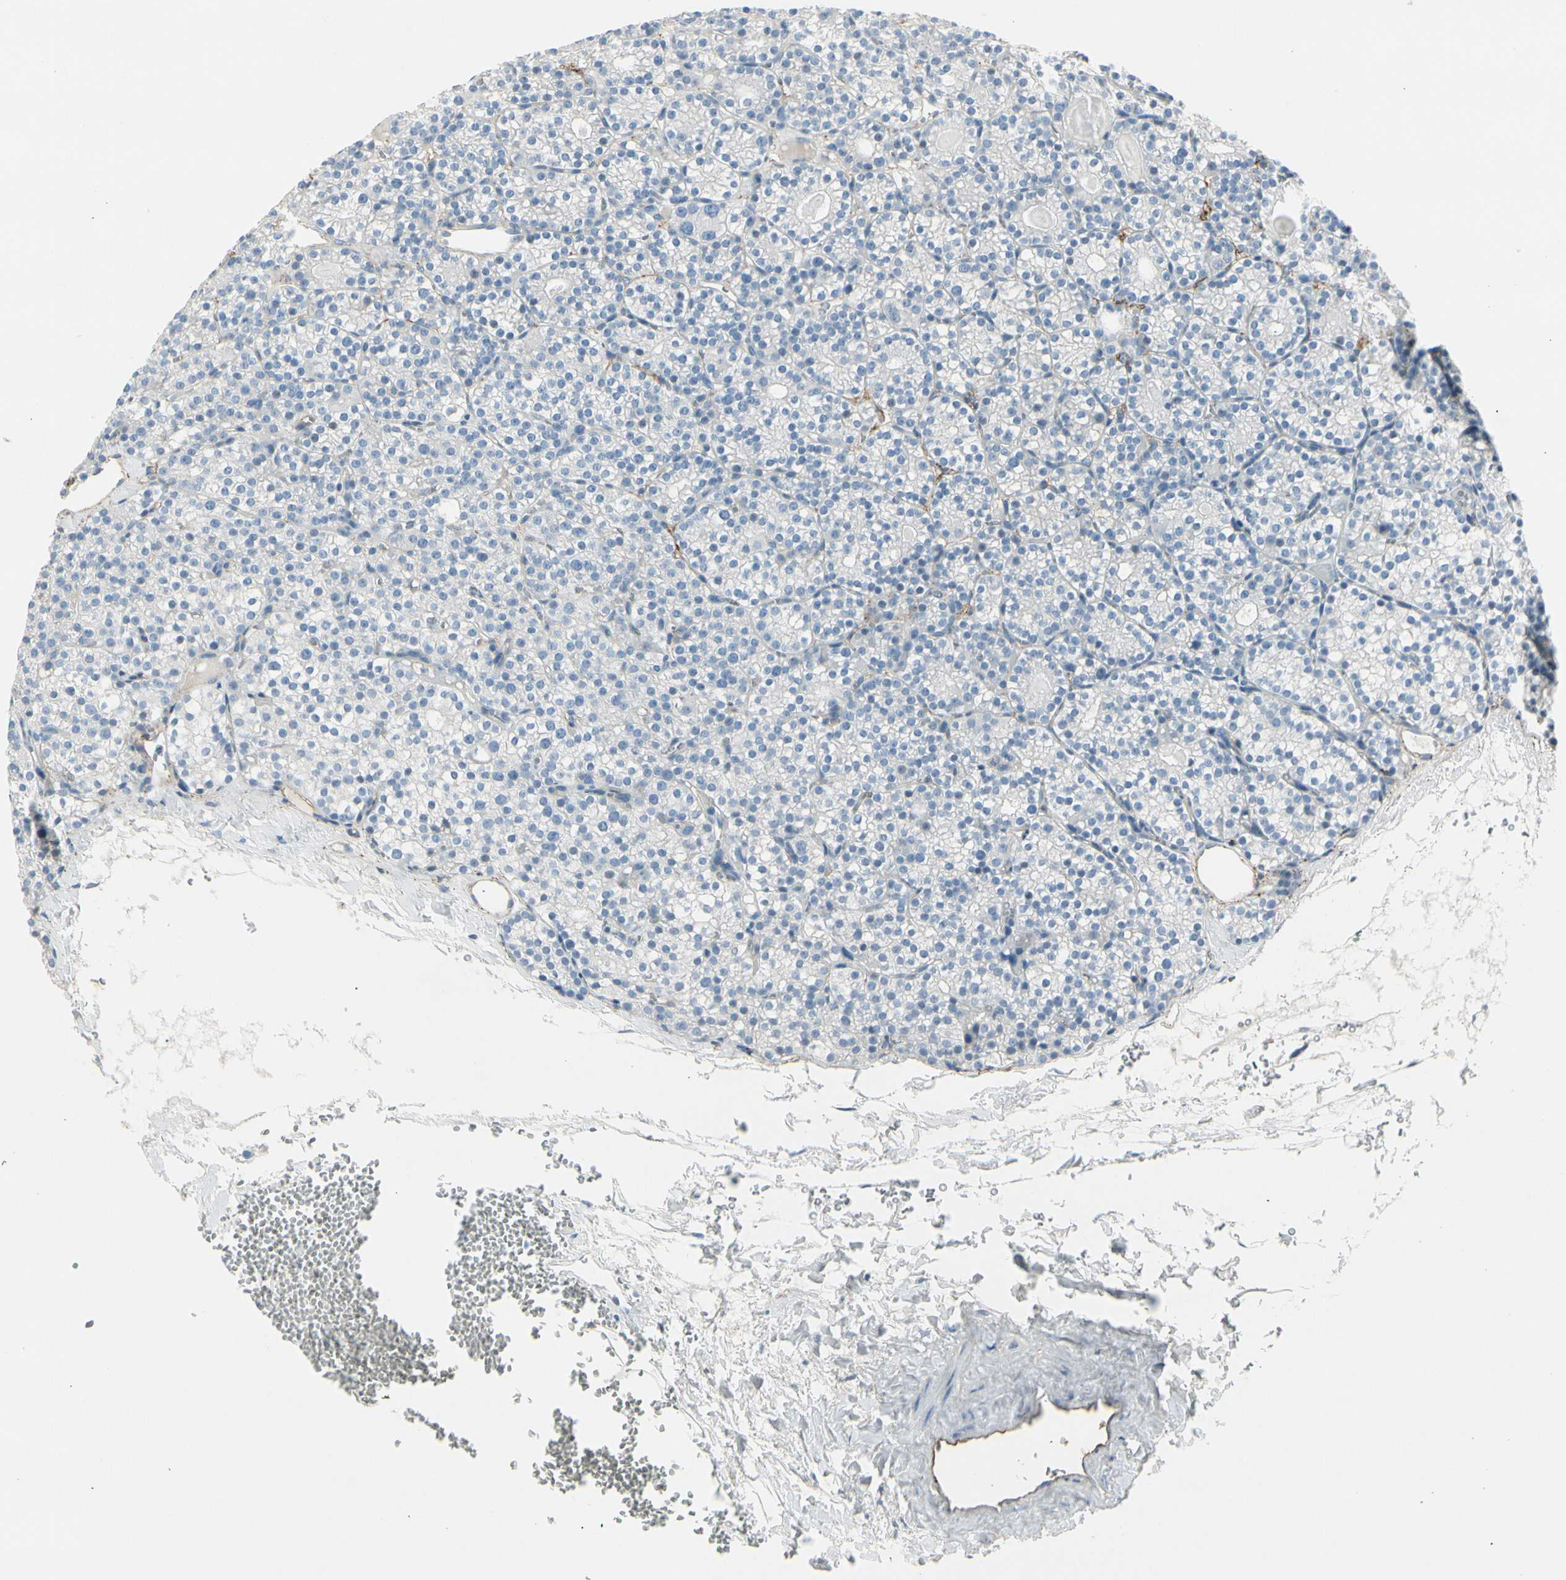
{"staining": {"intensity": "negative", "quantity": "none", "location": "none"}, "tissue": "parathyroid gland", "cell_type": "Glandular cells", "image_type": "normal", "snomed": [{"axis": "morphology", "description": "Normal tissue, NOS"}, {"axis": "topography", "description": "Parathyroid gland"}], "caption": "Immunohistochemistry of unremarkable parathyroid gland shows no positivity in glandular cells.", "gene": "CACNA2D1", "patient": {"sex": "female", "age": 64}}